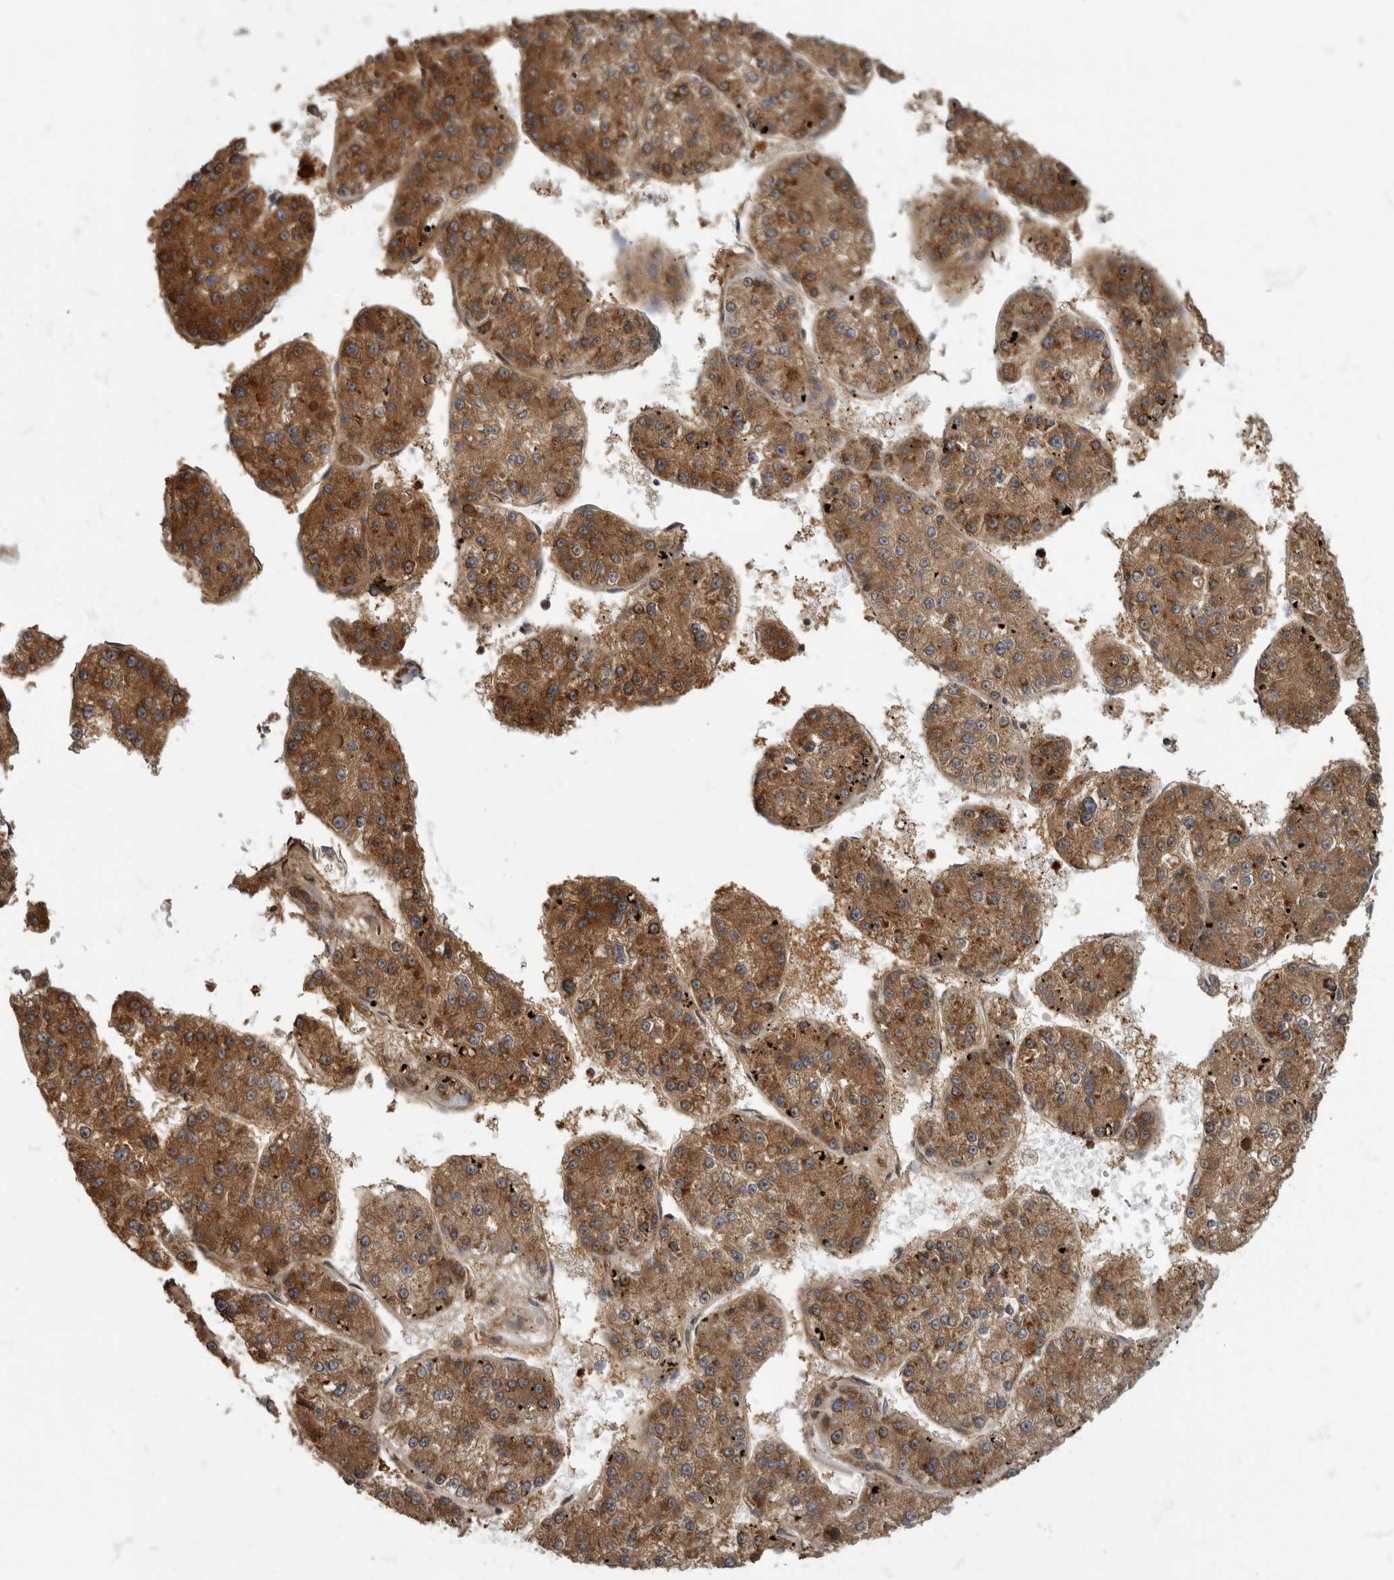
{"staining": {"intensity": "strong", "quantity": ">75%", "location": "cytoplasmic/membranous,nuclear"}, "tissue": "liver cancer", "cell_type": "Tumor cells", "image_type": "cancer", "snomed": [{"axis": "morphology", "description": "Carcinoma, Hepatocellular, NOS"}, {"axis": "topography", "description": "Liver"}], "caption": "Immunohistochemical staining of hepatocellular carcinoma (liver) displays high levels of strong cytoplasmic/membranous and nuclear positivity in approximately >75% of tumor cells.", "gene": "DAAM1", "patient": {"sex": "female", "age": 73}}